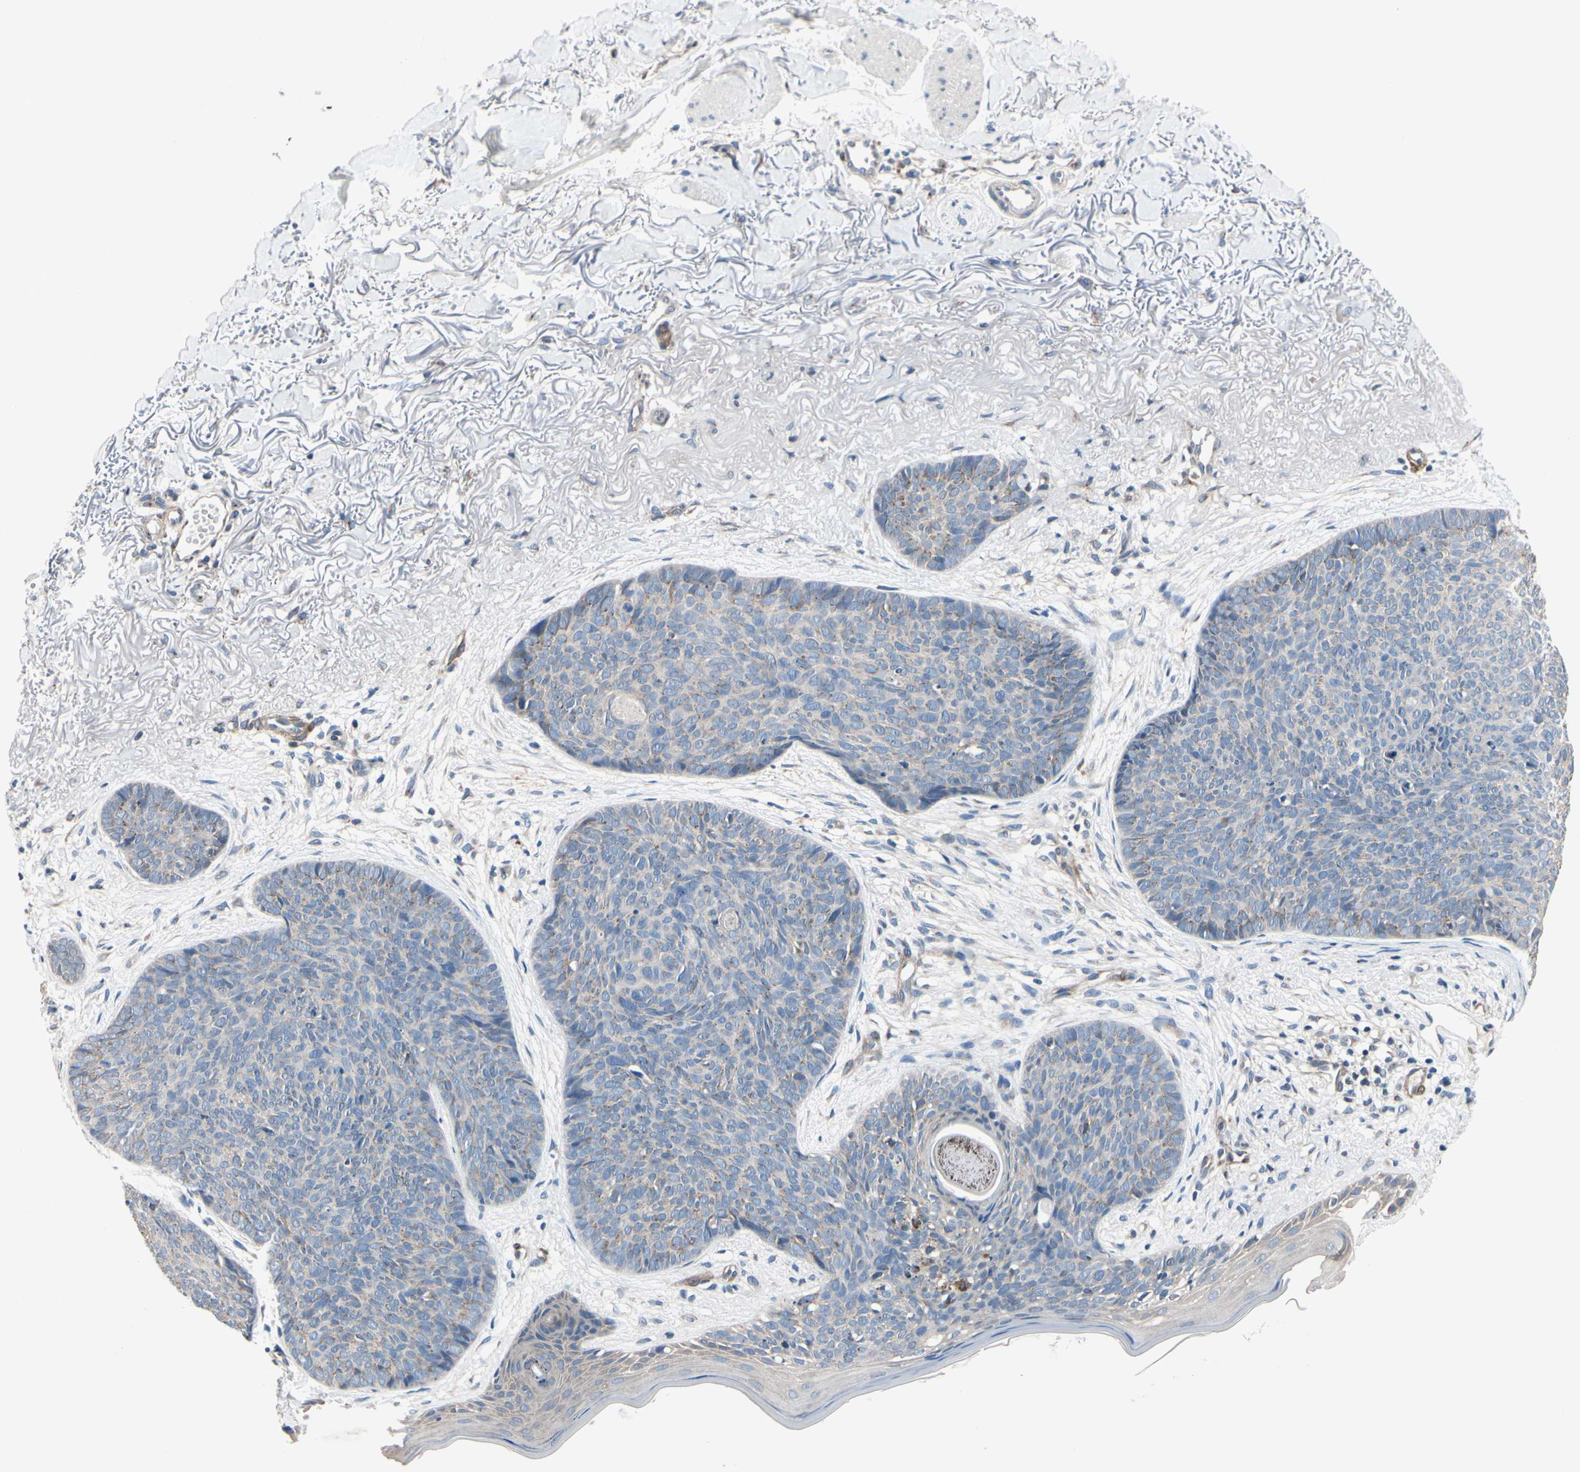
{"staining": {"intensity": "weak", "quantity": "<25%", "location": "cytoplasmic/membranous"}, "tissue": "skin cancer", "cell_type": "Tumor cells", "image_type": "cancer", "snomed": [{"axis": "morphology", "description": "Normal tissue, NOS"}, {"axis": "morphology", "description": "Basal cell carcinoma"}, {"axis": "topography", "description": "Skin"}], "caption": "This is an immunohistochemistry (IHC) photomicrograph of skin cancer (basal cell carcinoma). There is no expression in tumor cells.", "gene": "PRKAR2B", "patient": {"sex": "female", "age": 70}}